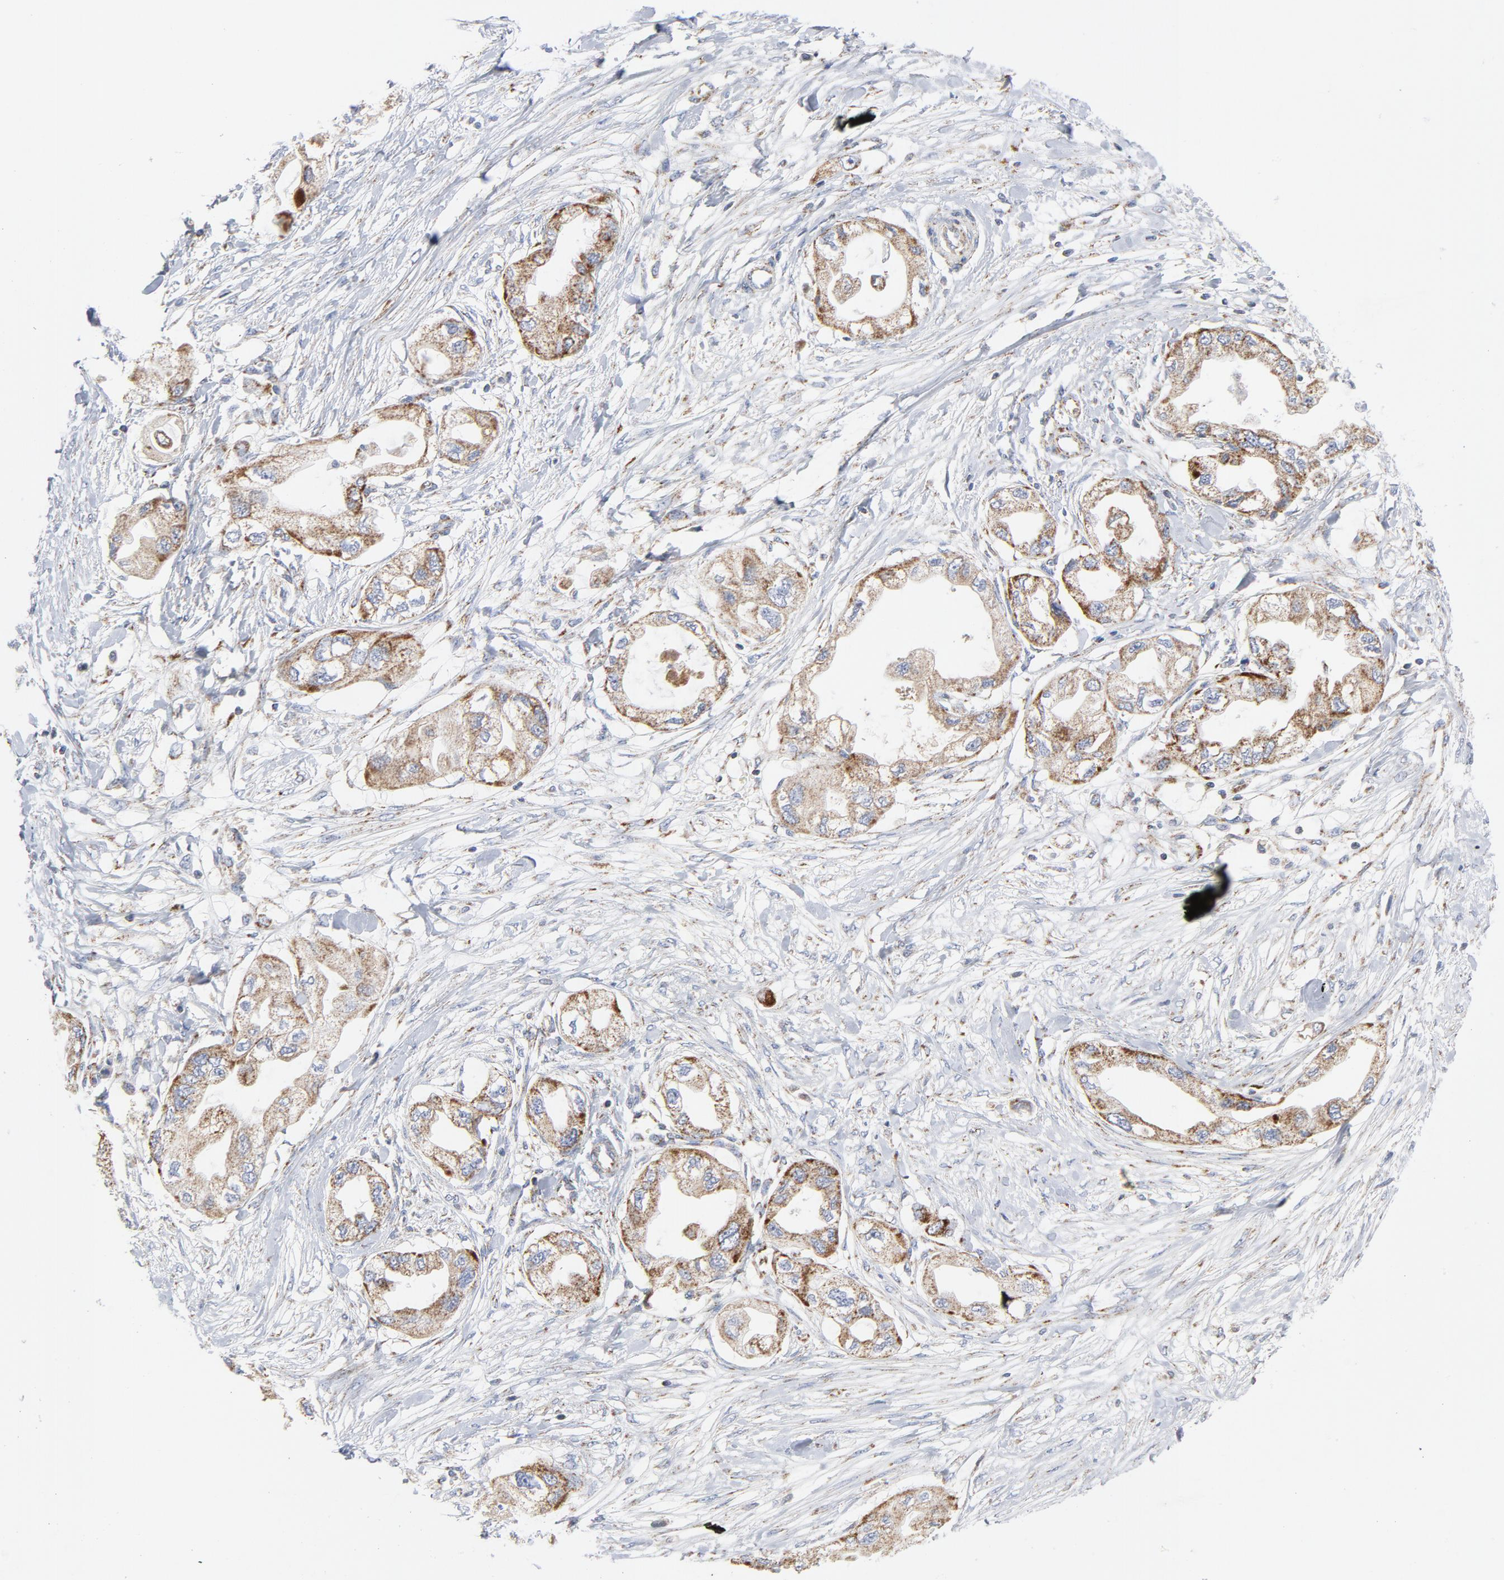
{"staining": {"intensity": "moderate", "quantity": ">75%", "location": "cytoplasmic/membranous"}, "tissue": "endometrial cancer", "cell_type": "Tumor cells", "image_type": "cancer", "snomed": [{"axis": "morphology", "description": "Adenocarcinoma, NOS"}, {"axis": "topography", "description": "Endometrium"}], "caption": "Protein analysis of endometrial adenocarcinoma tissue exhibits moderate cytoplasmic/membranous staining in about >75% of tumor cells.", "gene": "DIABLO", "patient": {"sex": "female", "age": 67}}